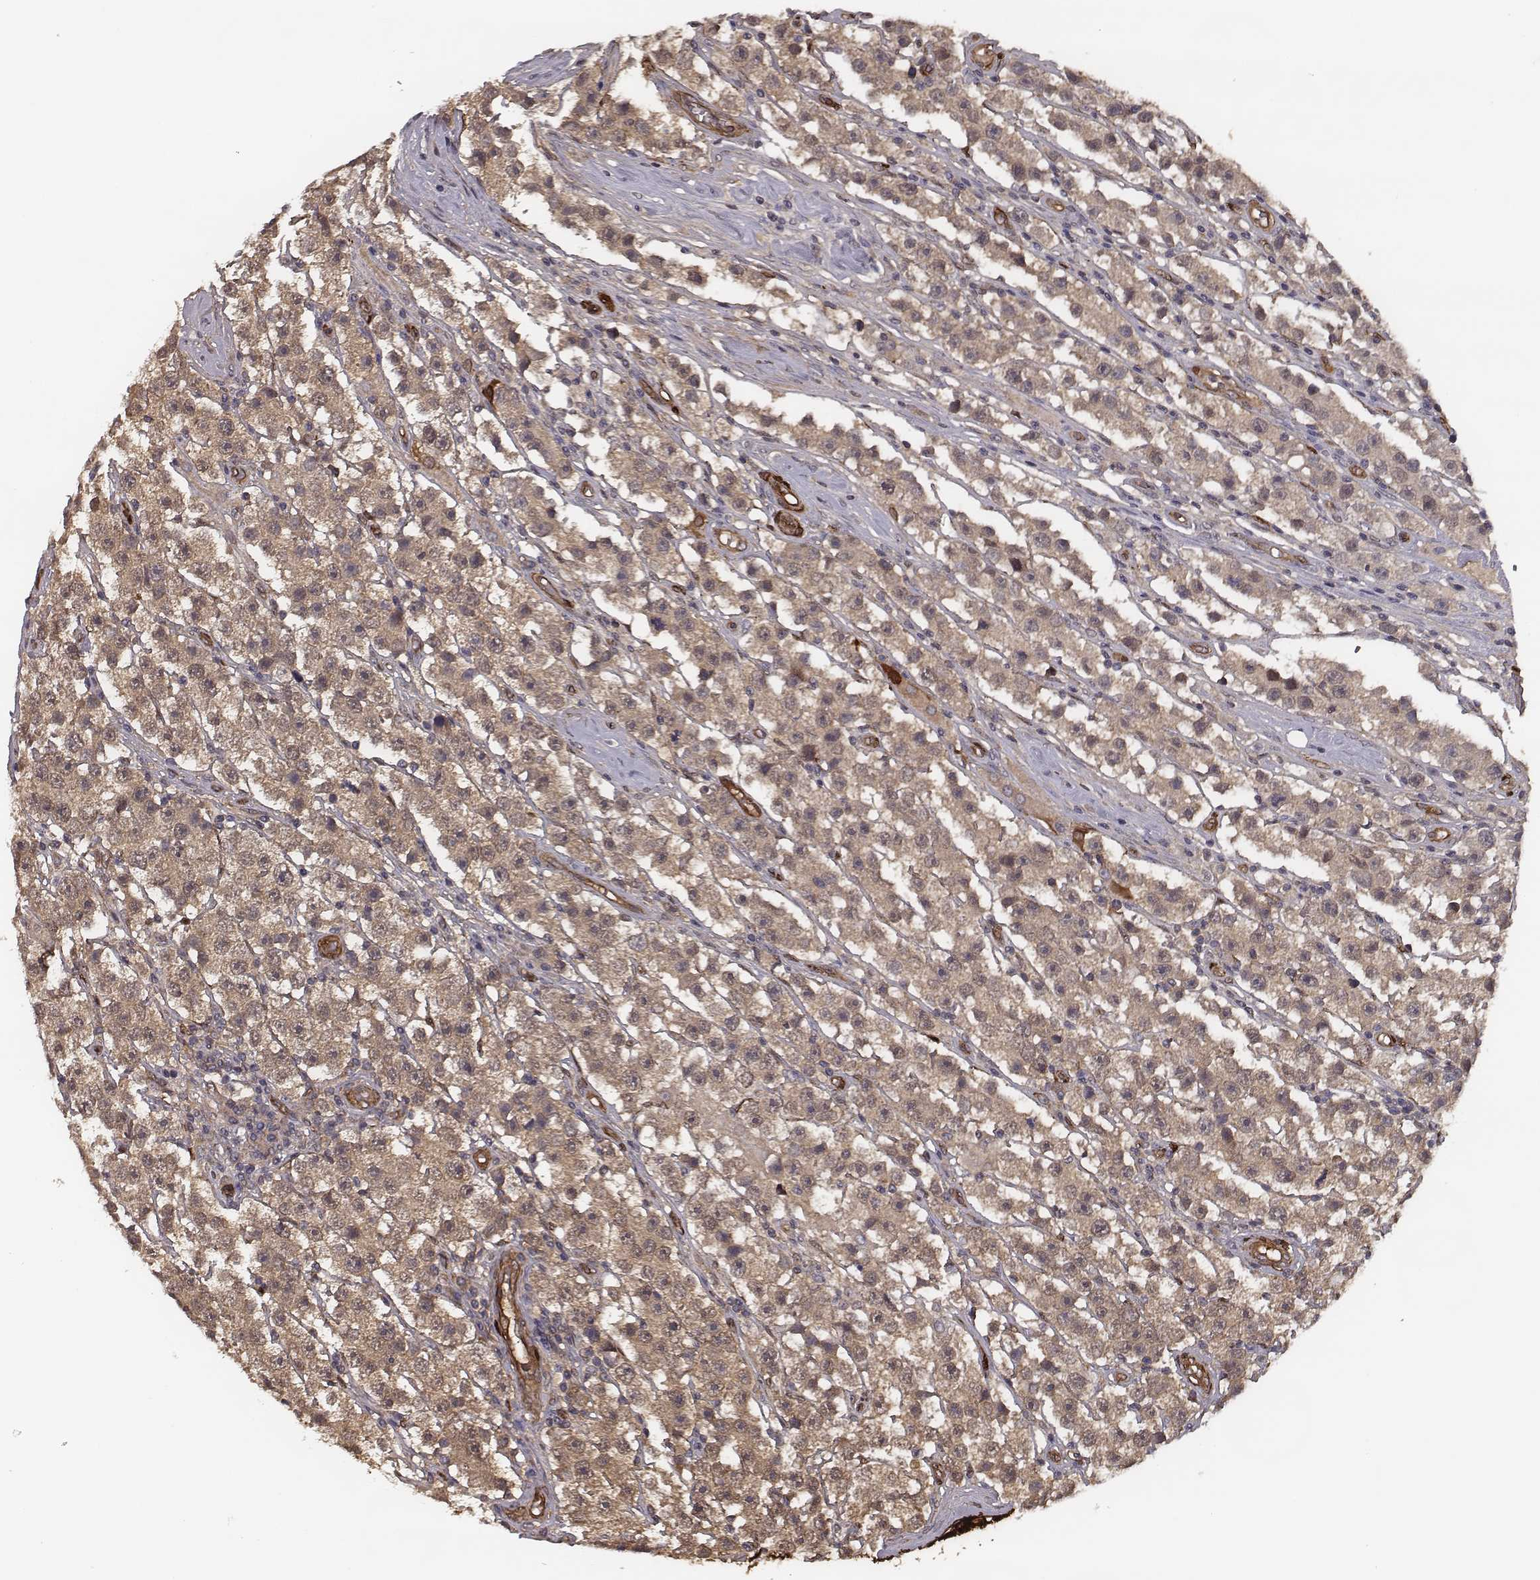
{"staining": {"intensity": "moderate", "quantity": "25%-75%", "location": "cytoplasmic/membranous"}, "tissue": "testis cancer", "cell_type": "Tumor cells", "image_type": "cancer", "snomed": [{"axis": "morphology", "description": "Seminoma, NOS"}, {"axis": "topography", "description": "Testis"}], "caption": "The histopathology image shows a brown stain indicating the presence of a protein in the cytoplasmic/membranous of tumor cells in seminoma (testis).", "gene": "ISYNA1", "patient": {"sex": "male", "age": 45}}